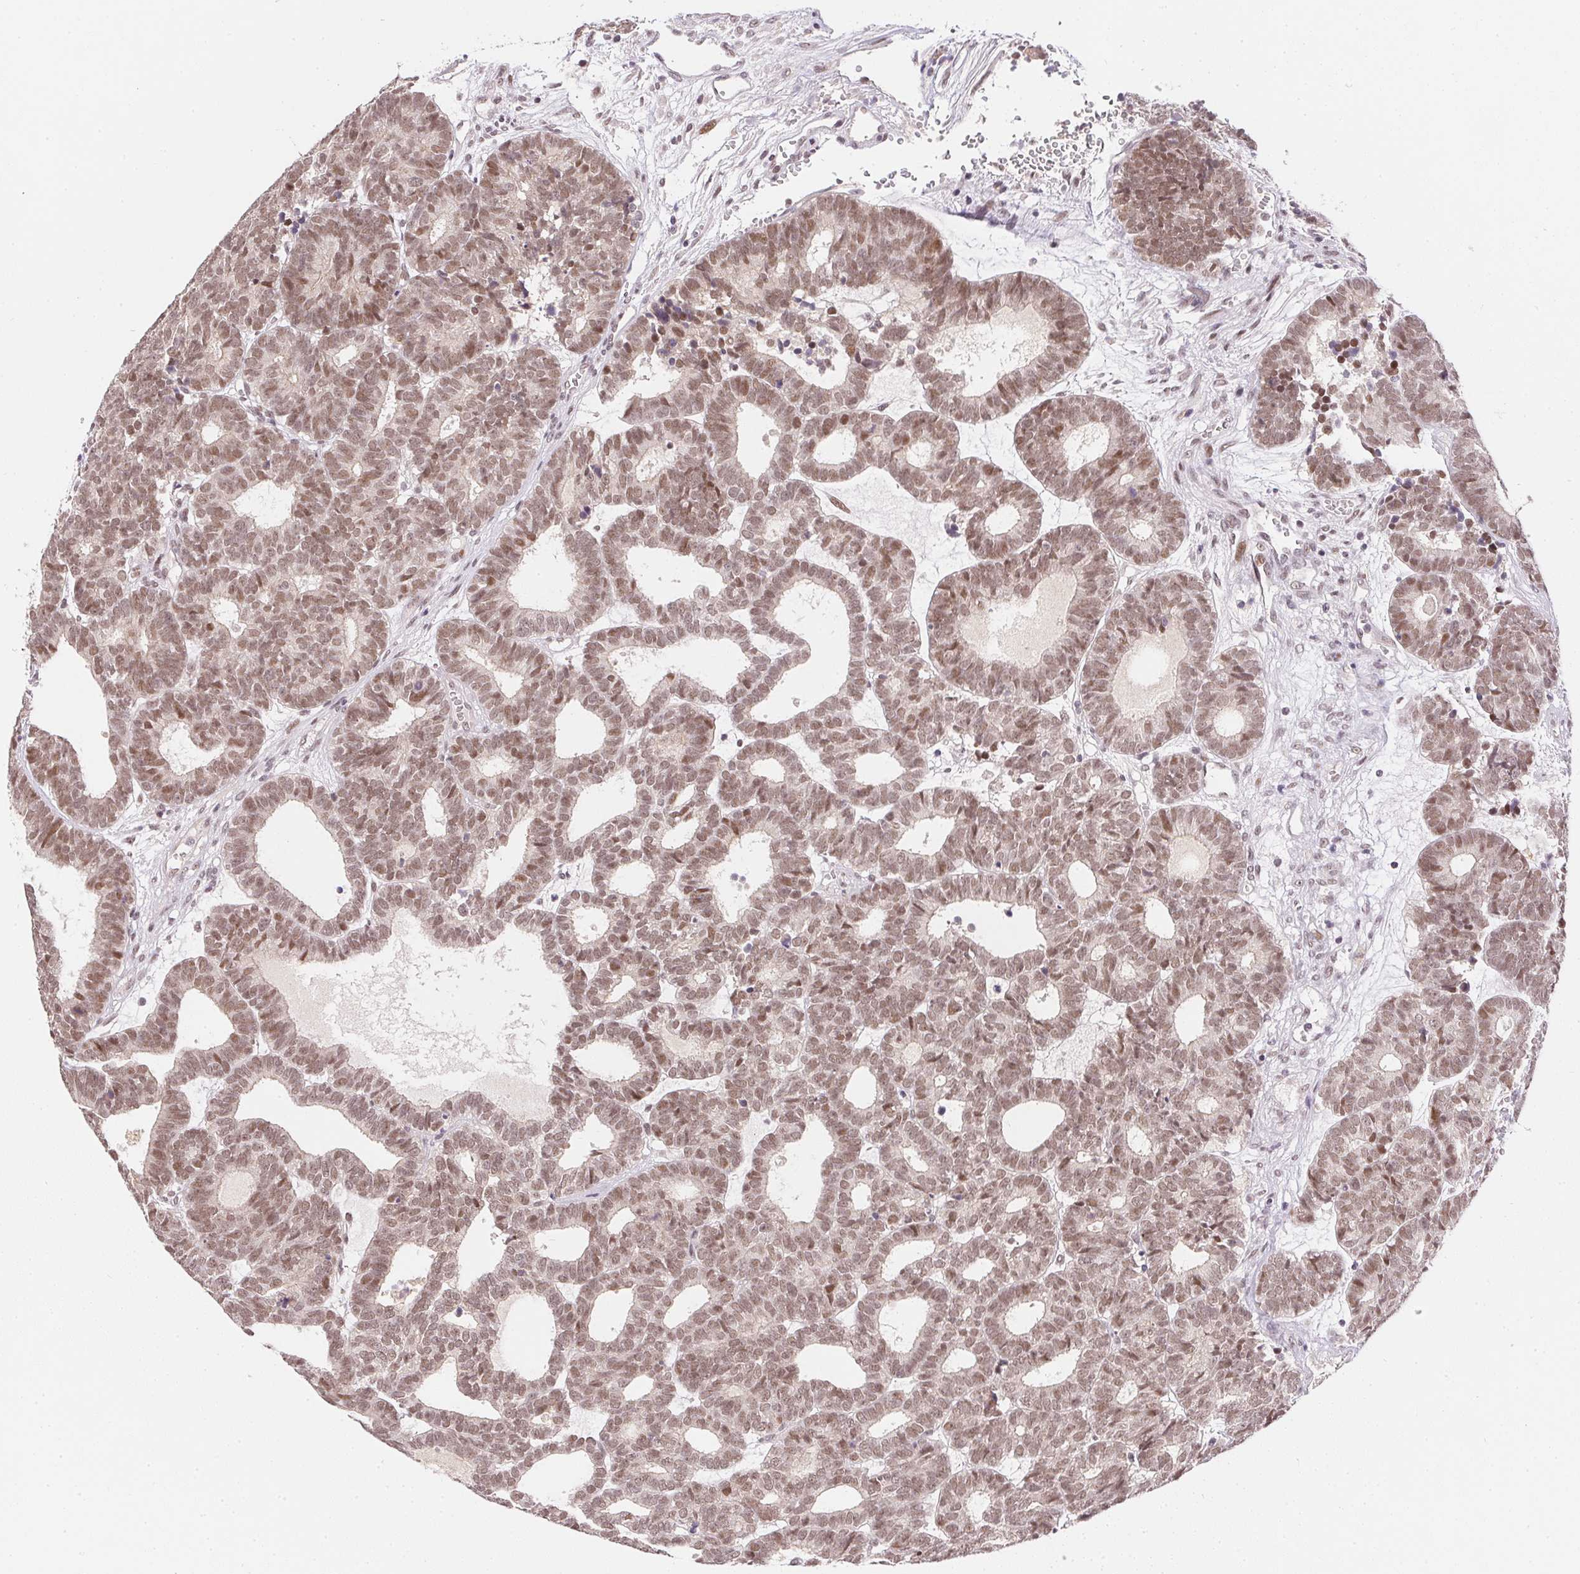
{"staining": {"intensity": "moderate", "quantity": ">75%", "location": "nuclear"}, "tissue": "head and neck cancer", "cell_type": "Tumor cells", "image_type": "cancer", "snomed": [{"axis": "morphology", "description": "Adenocarcinoma, NOS"}, {"axis": "topography", "description": "Head-Neck"}], "caption": "This micrograph demonstrates IHC staining of adenocarcinoma (head and neck), with medium moderate nuclear expression in approximately >75% of tumor cells.", "gene": "KDM4D", "patient": {"sex": "female", "age": 81}}